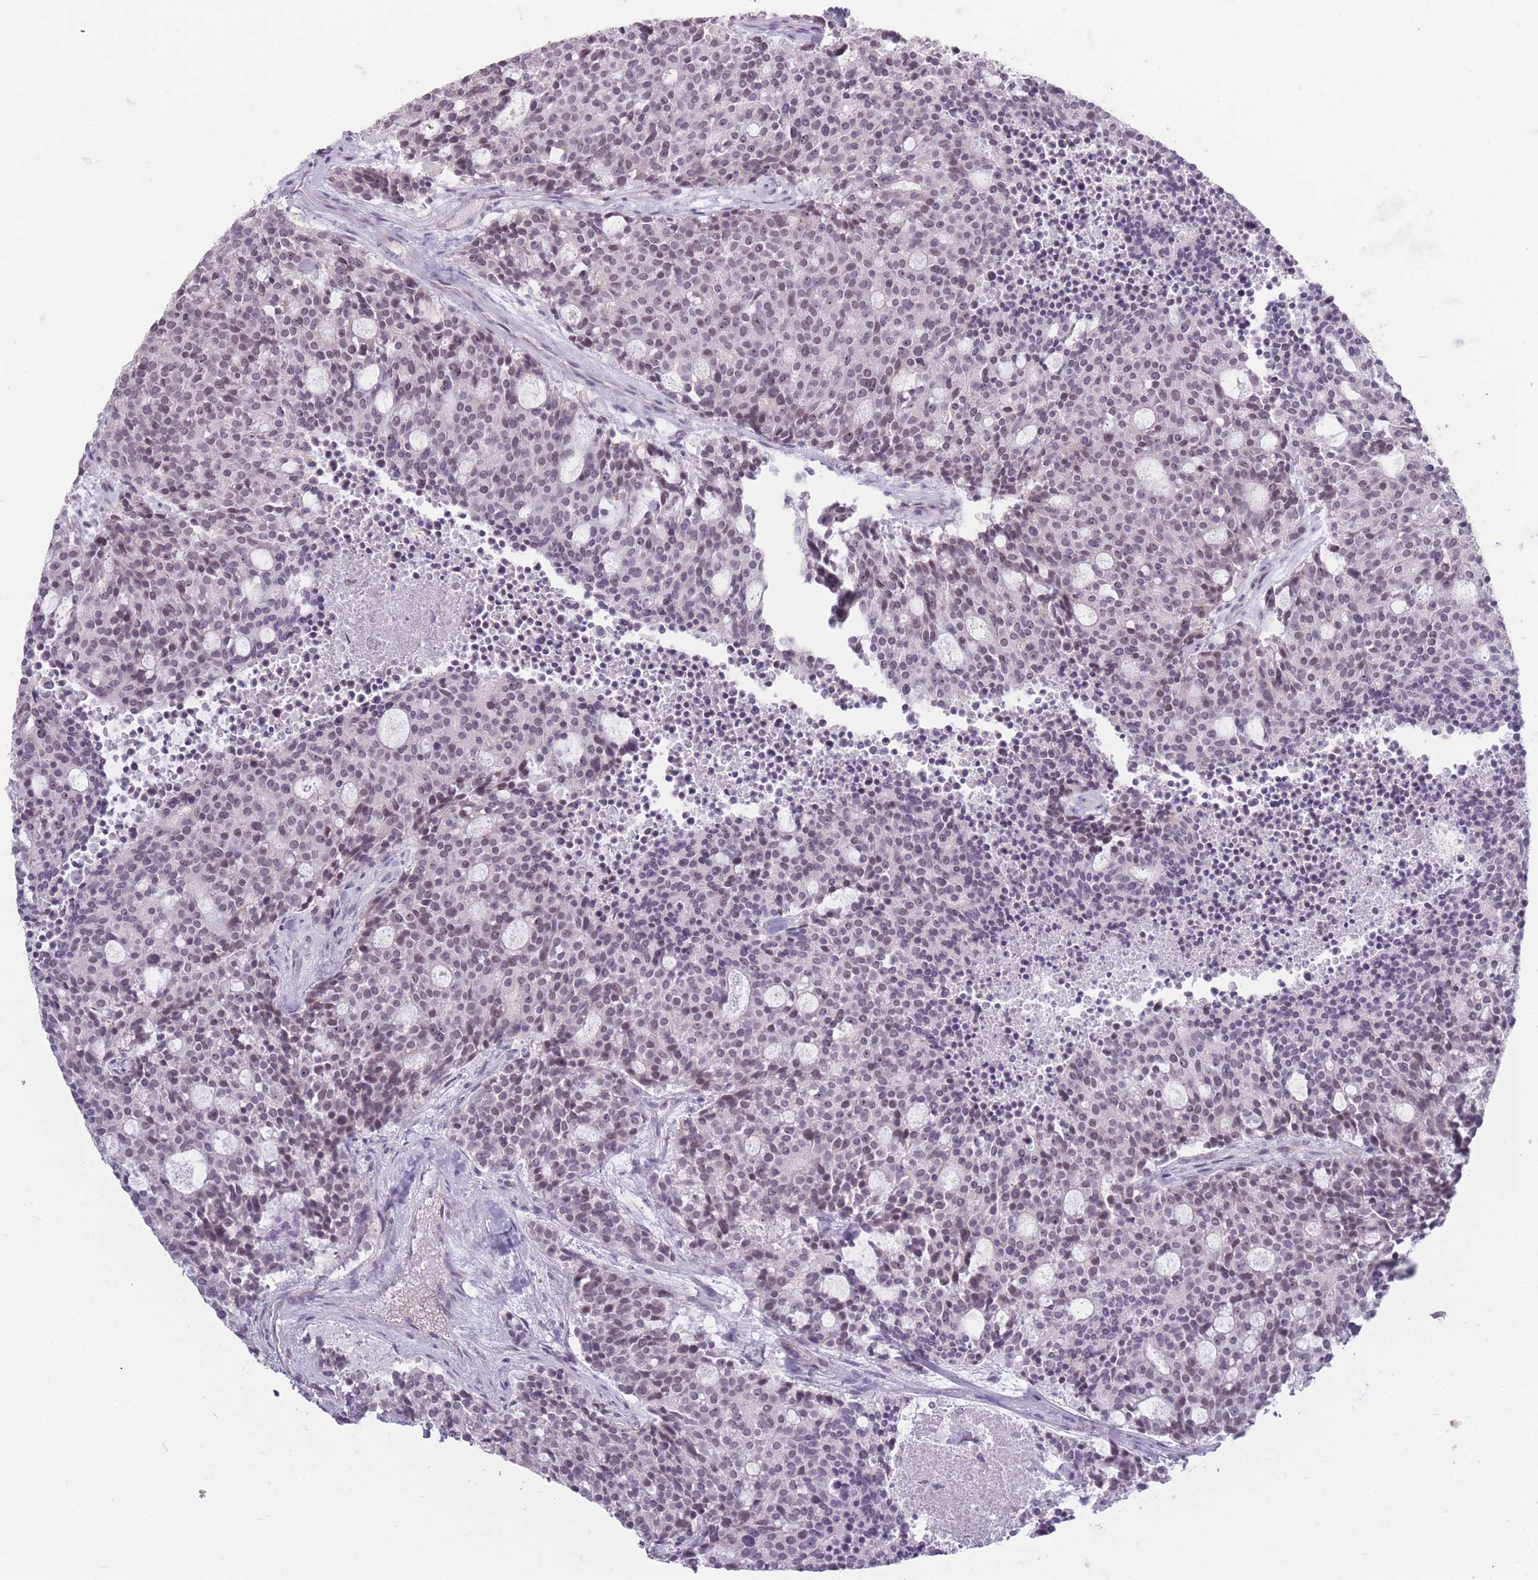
{"staining": {"intensity": "weak", "quantity": "<25%", "location": "nuclear"}, "tissue": "carcinoid", "cell_type": "Tumor cells", "image_type": "cancer", "snomed": [{"axis": "morphology", "description": "Carcinoid, malignant, NOS"}, {"axis": "topography", "description": "Pancreas"}], "caption": "Immunohistochemistry of human carcinoid (malignant) demonstrates no positivity in tumor cells.", "gene": "HNRNPUL1", "patient": {"sex": "female", "age": 54}}